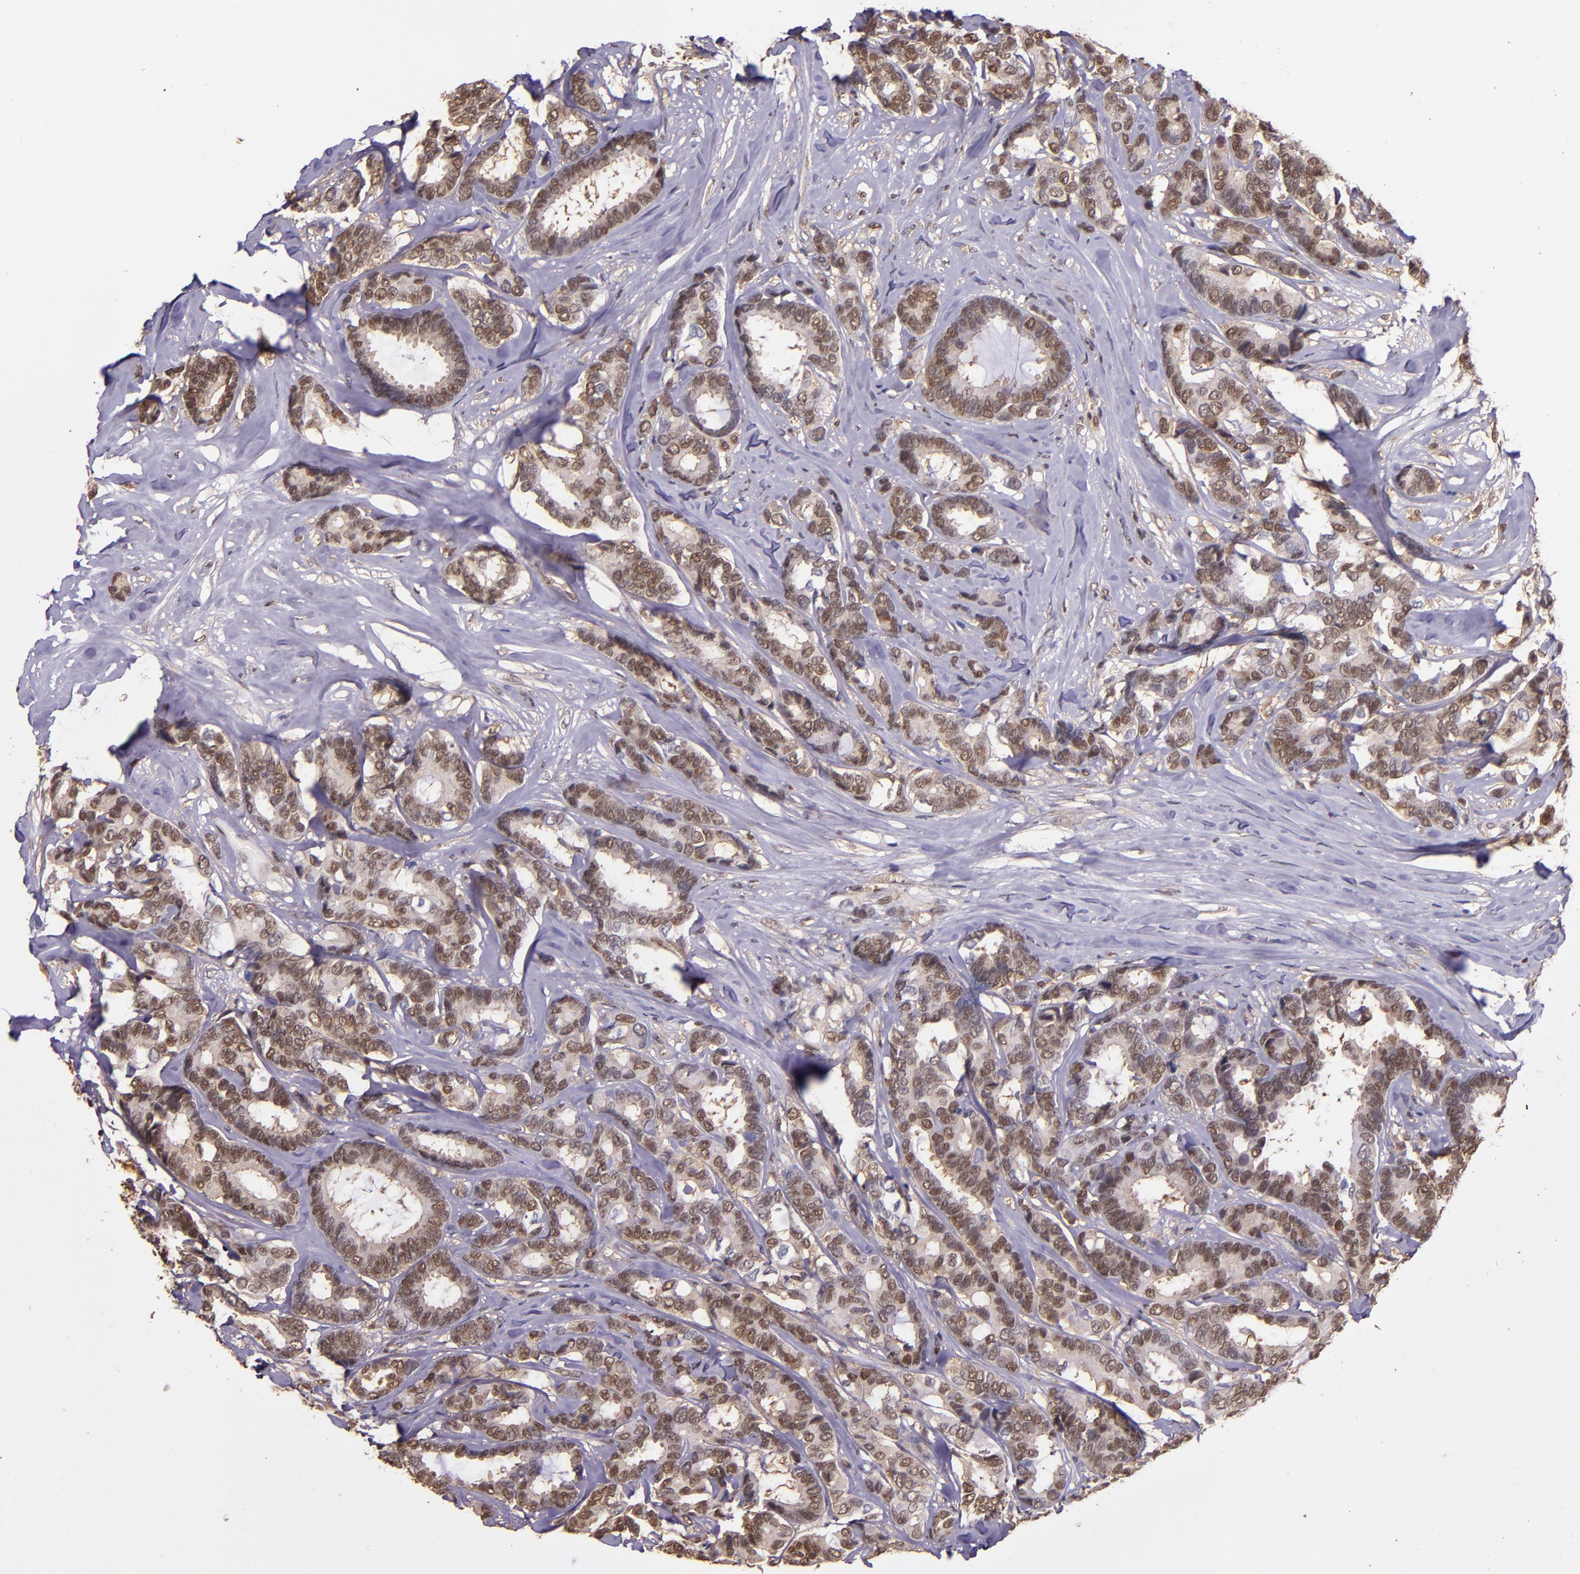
{"staining": {"intensity": "moderate", "quantity": ">75%", "location": "cytoplasmic/membranous,nuclear"}, "tissue": "breast cancer", "cell_type": "Tumor cells", "image_type": "cancer", "snomed": [{"axis": "morphology", "description": "Duct carcinoma"}, {"axis": "topography", "description": "Breast"}], "caption": "Immunohistochemical staining of human breast cancer (invasive ductal carcinoma) reveals medium levels of moderate cytoplasmic/membranous and nuclear staining in approximately >75% of tumor cells. (DAB (3,3'-diaminobenzidine) IHC, brown staining for protein, blue staining for nuclei).", "gene": "STAT6", "patient": {"sex": "female", "age": 87}}